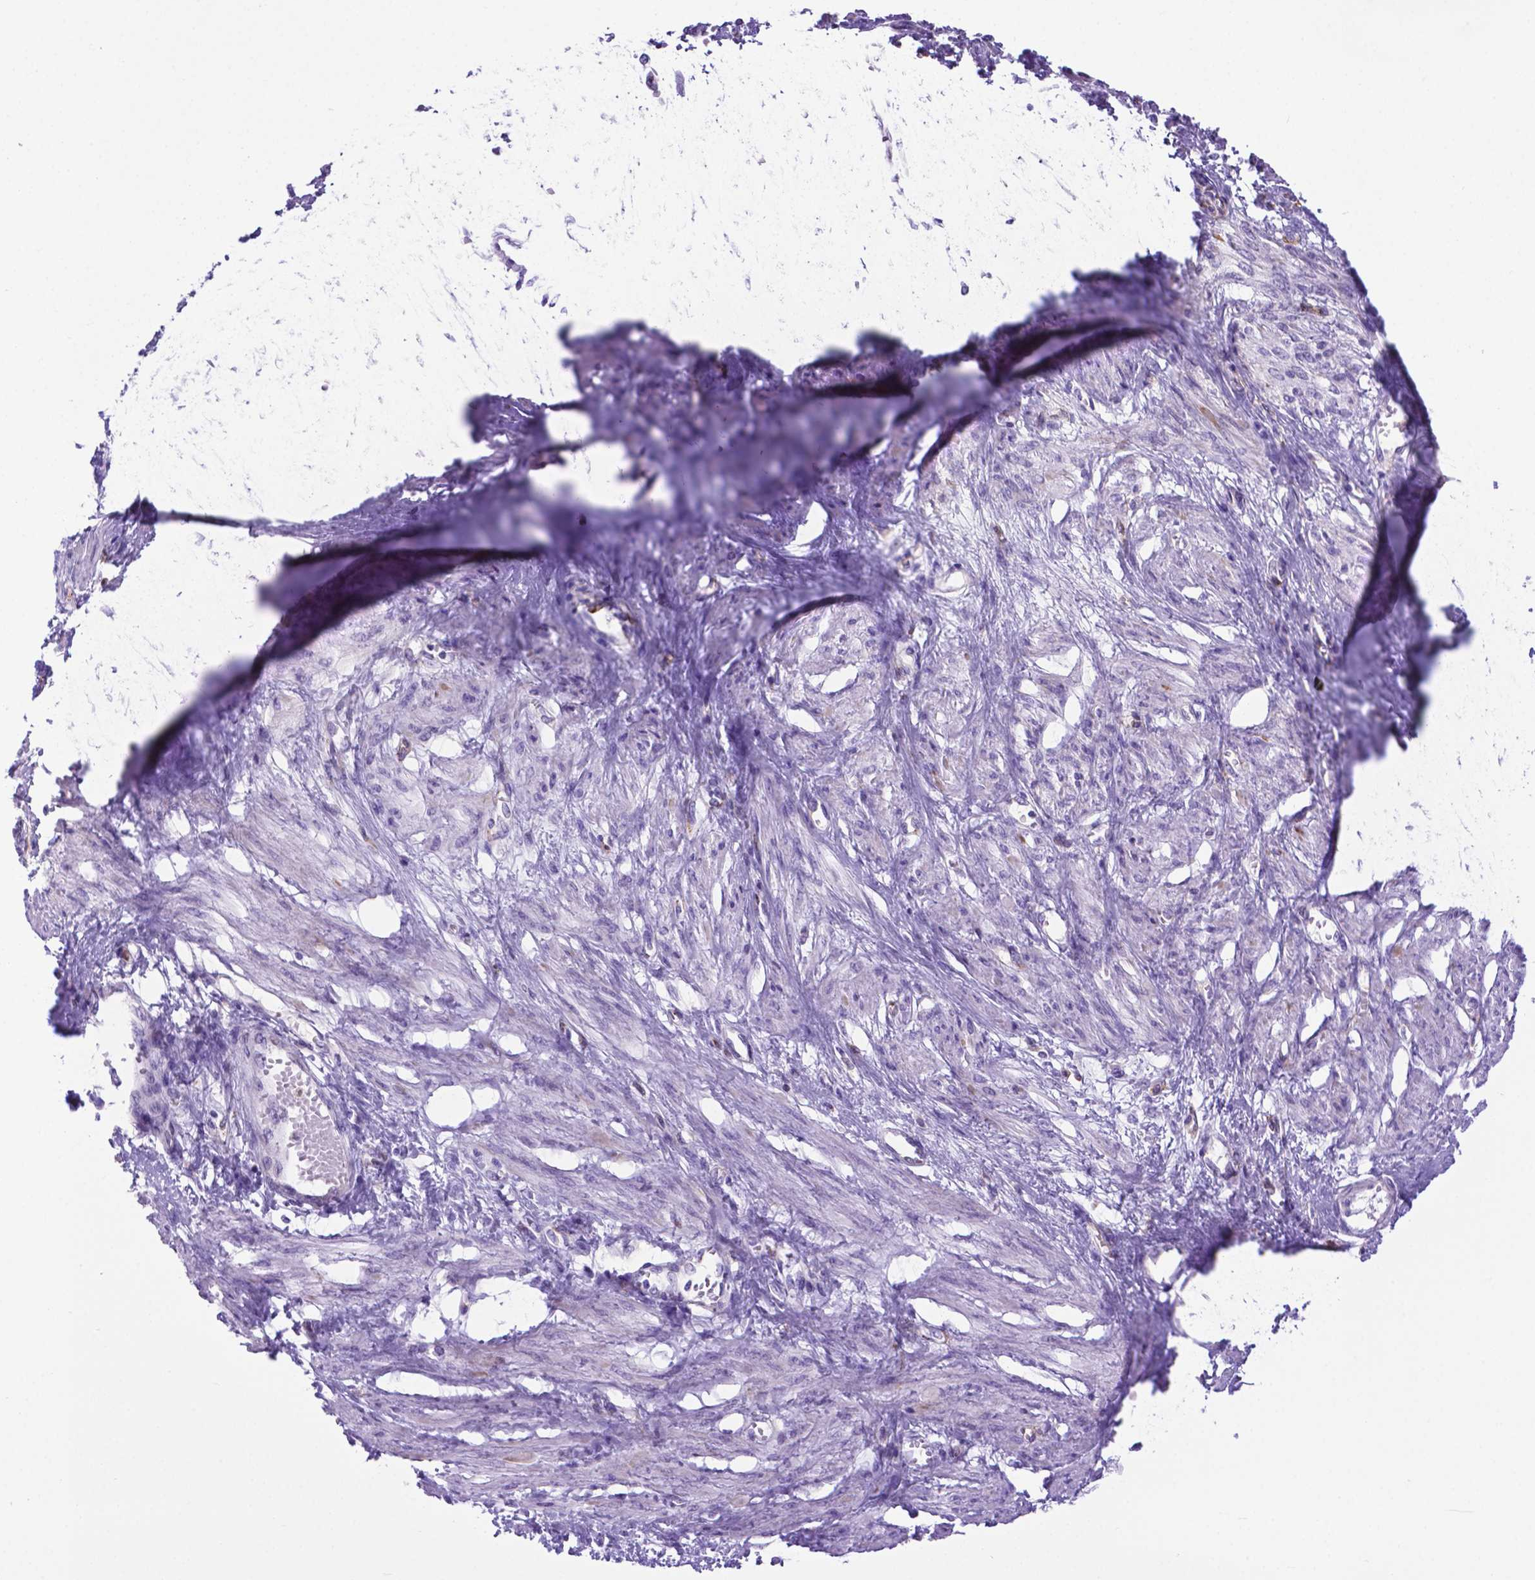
{"staining": {"intensity": "negative", "quantity": "none", "location": "none"}, "tissue": "smooth muscle", "cell_type": "Smooth muscle cells", "image_type": "normal", "snomed": [{"axis": "morphology", "description": "Normal tissue, NOS"}, {"axis": "topography", "description": "Smooth muscle"}, {"axis": "topography", "description": "Uterus"}], "caption": "Smooth muscle was stained to show a protein in brown. There is no significant expression in smooth muscle cells. The staining is performed using DAB brown chromogen with nuclei counter-stained in using hematoxylin.", "gene": "LZTR1", "patient": {"sex": "female", "age": 39}}